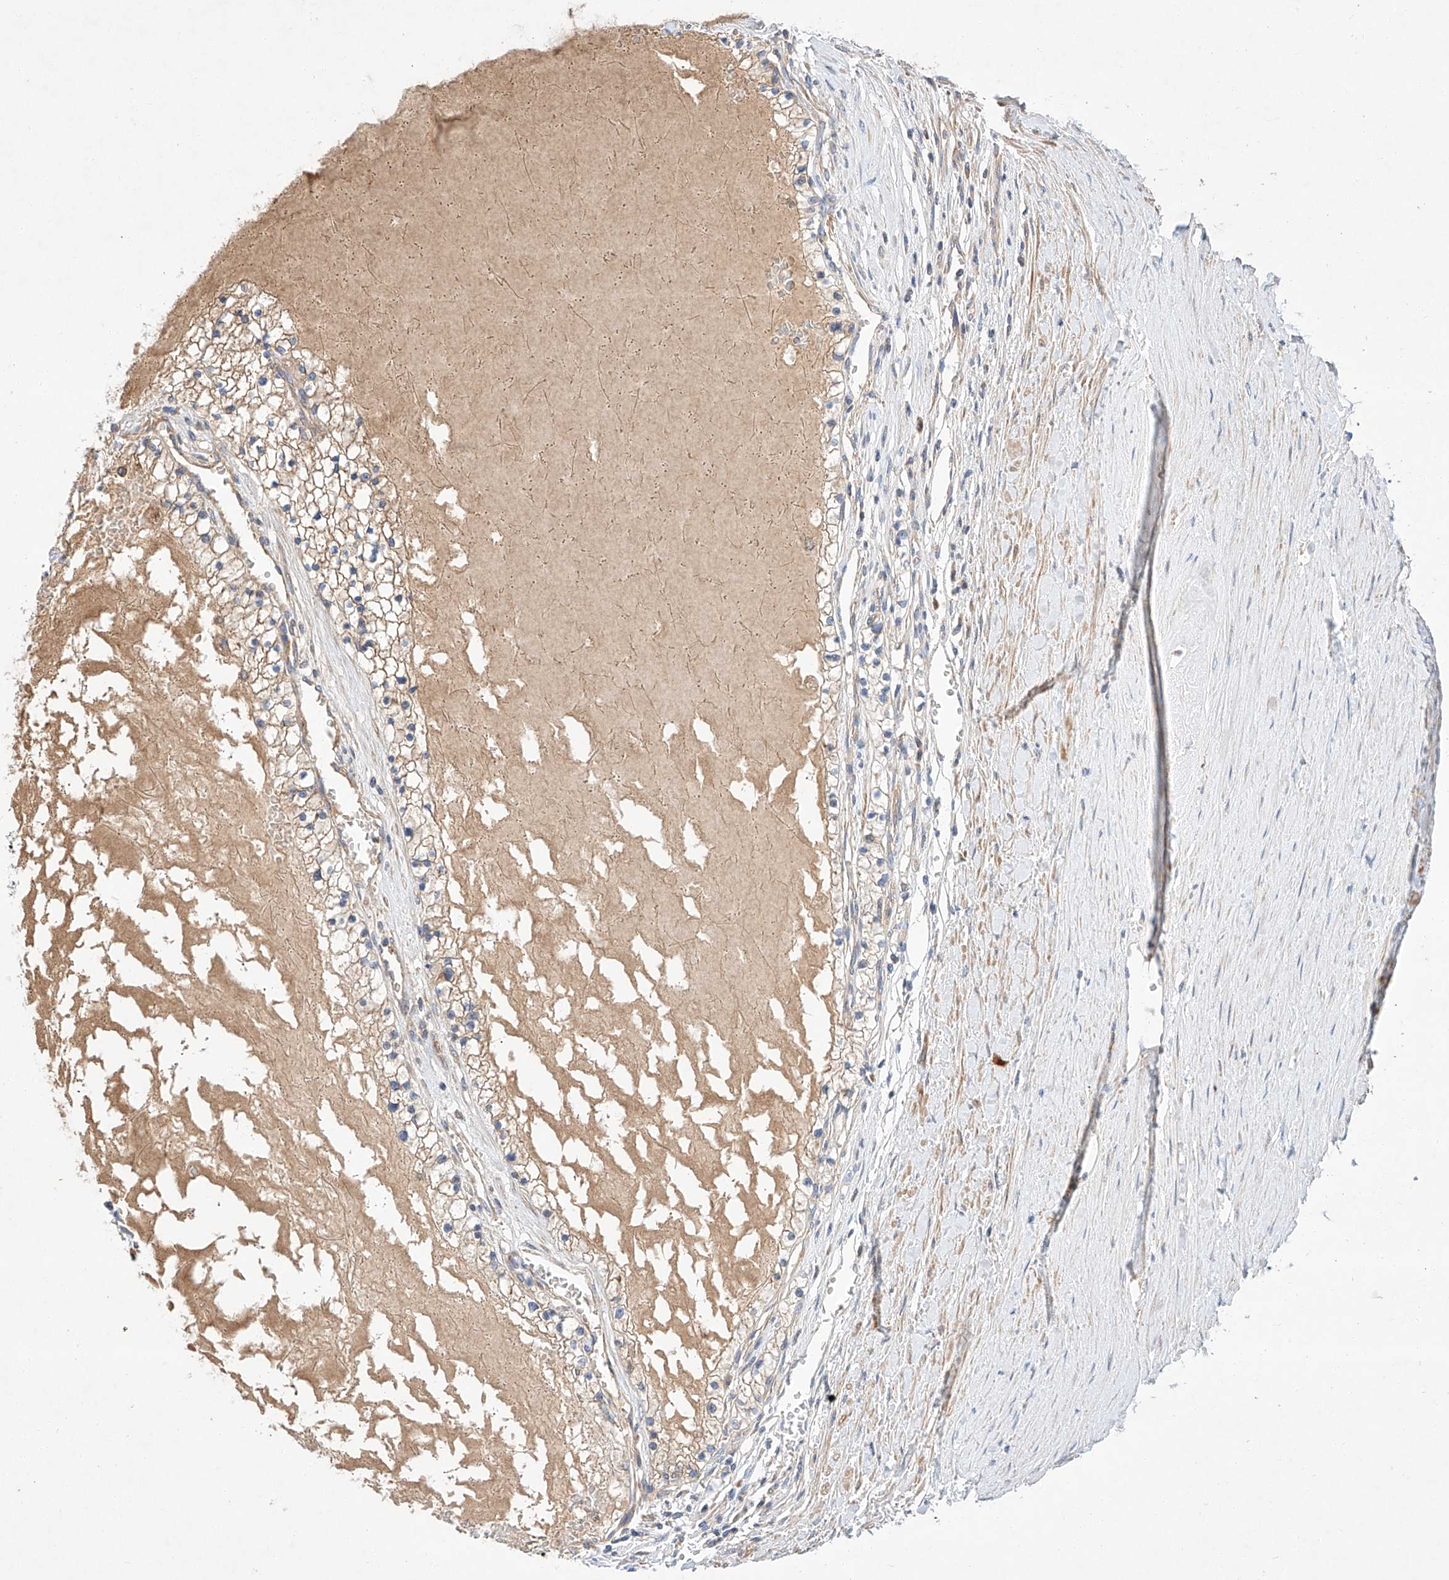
{"staining": {"intensity": "moderate", "quantity": "<25%", "location": "cytoplasmic/membranous"}, "tissue": "renal cancer", "cell_type": "Tumor cells", "image_type": "cancer", "snomed": [{"axis": "morphology", "description": "Normal tissue, NOS"}, {"axis": "morphology", "description": "Adenocarcinoma, NOS"}, {"axis": "topography", "description": "Kidney"}], "caption": "A high-resolution photomicrograph shows immunohistochemistry (IHC) staining of renal cancer (adenocarcinoma), which reveals moderate cytoplasmic/membranous staining in approximately <25% of tumor cells. The staining is performed using DAB (3,3'-diaminobenzidine) brown chromogen to label protein expression. The nuclei are counter-stained blue using hematoxylin.", "gene": "C6orf118", "patient": {"sex": "male", "age": 68}}